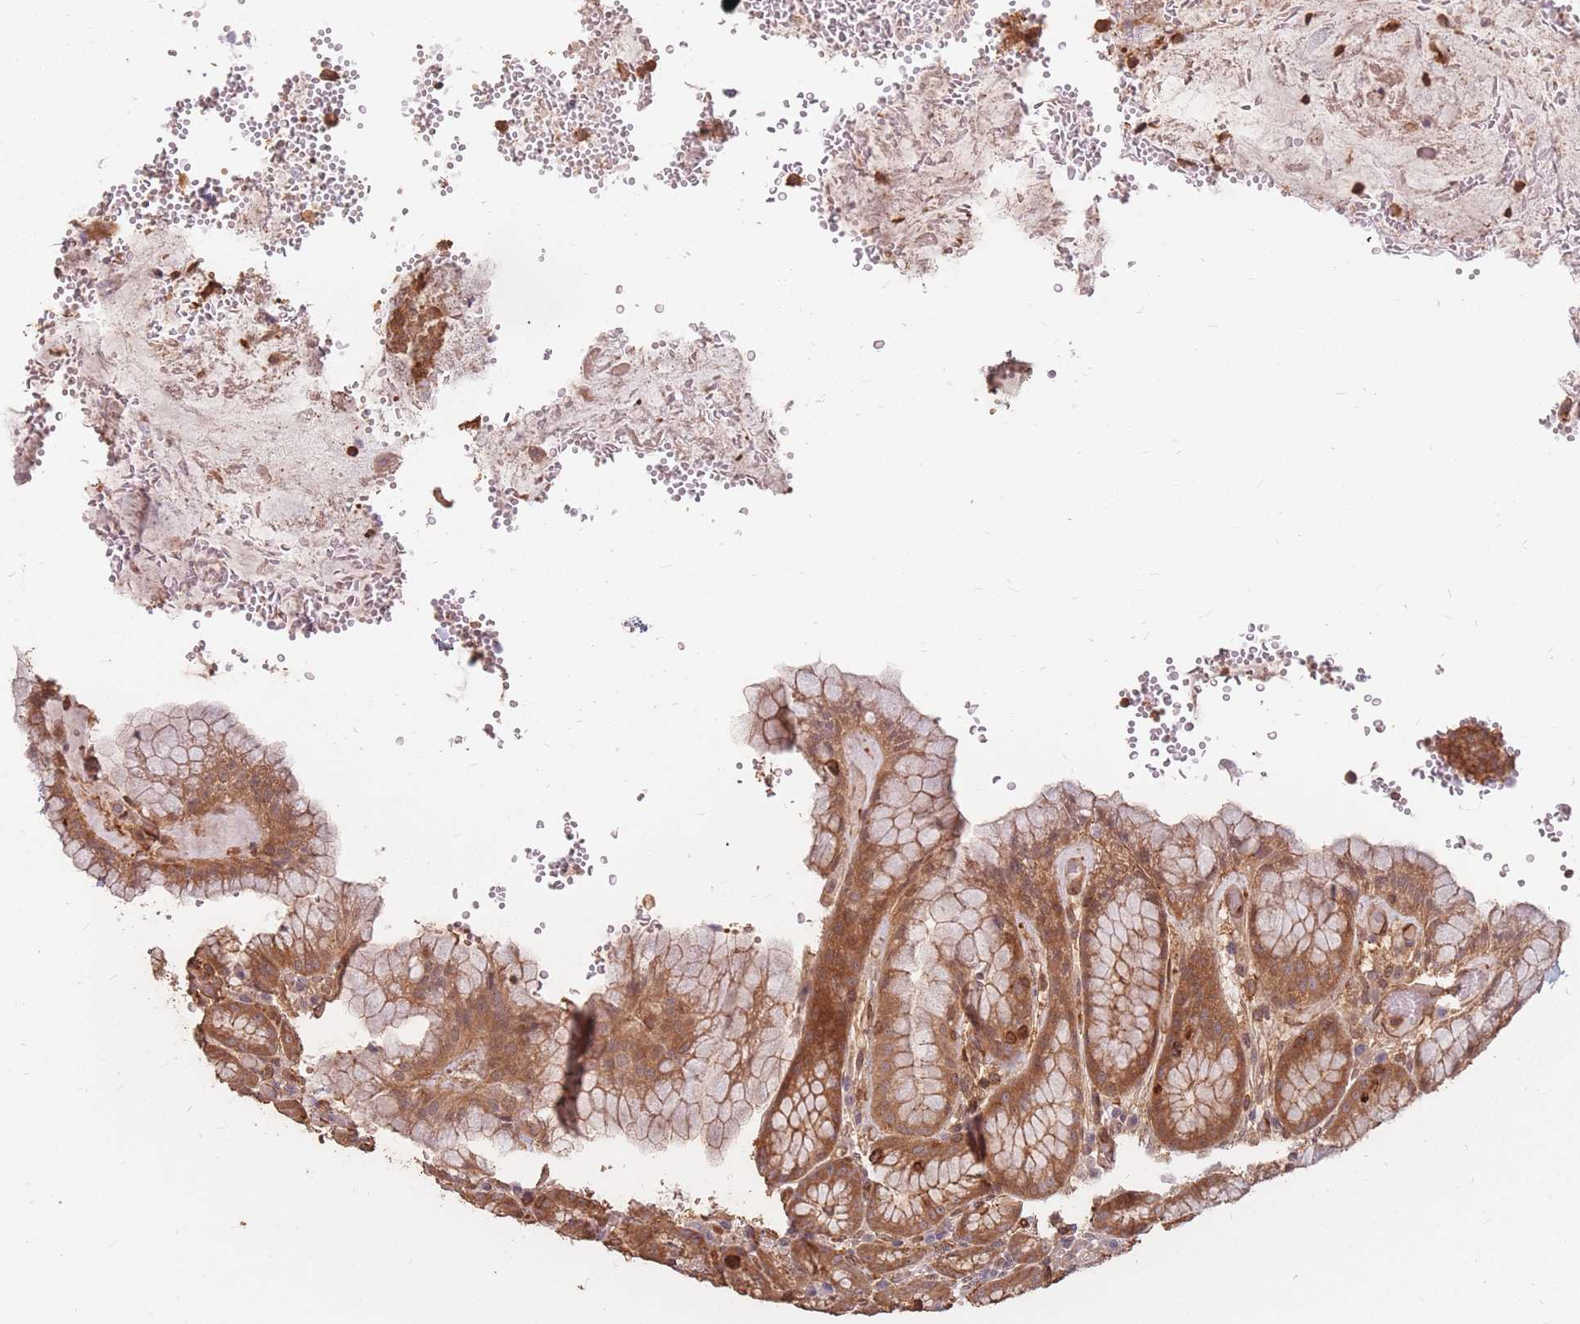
{"staining": {"intensity": "strong", "quantity": ">75%", "location": "cytoplasmic/membranous"}, "tissue": "stomach", "cell_type": "Glandular cells", "image_type": "normal", "snomed": [{"axis": "morphology", "description": "Normal tissue, NOS"}, {"axis": "topography", "description": "Stomach, upper"}], "caption": "Immunohistochemistry of normal human stomach demonstrates high levels of strong cytoplasmic/membranous staining in approximately >75% of glandular cells. (IHC, brightfield microscopy, high magnification).", "gene": "PLS3", "patient": {"sex": "male", "age": 52}}